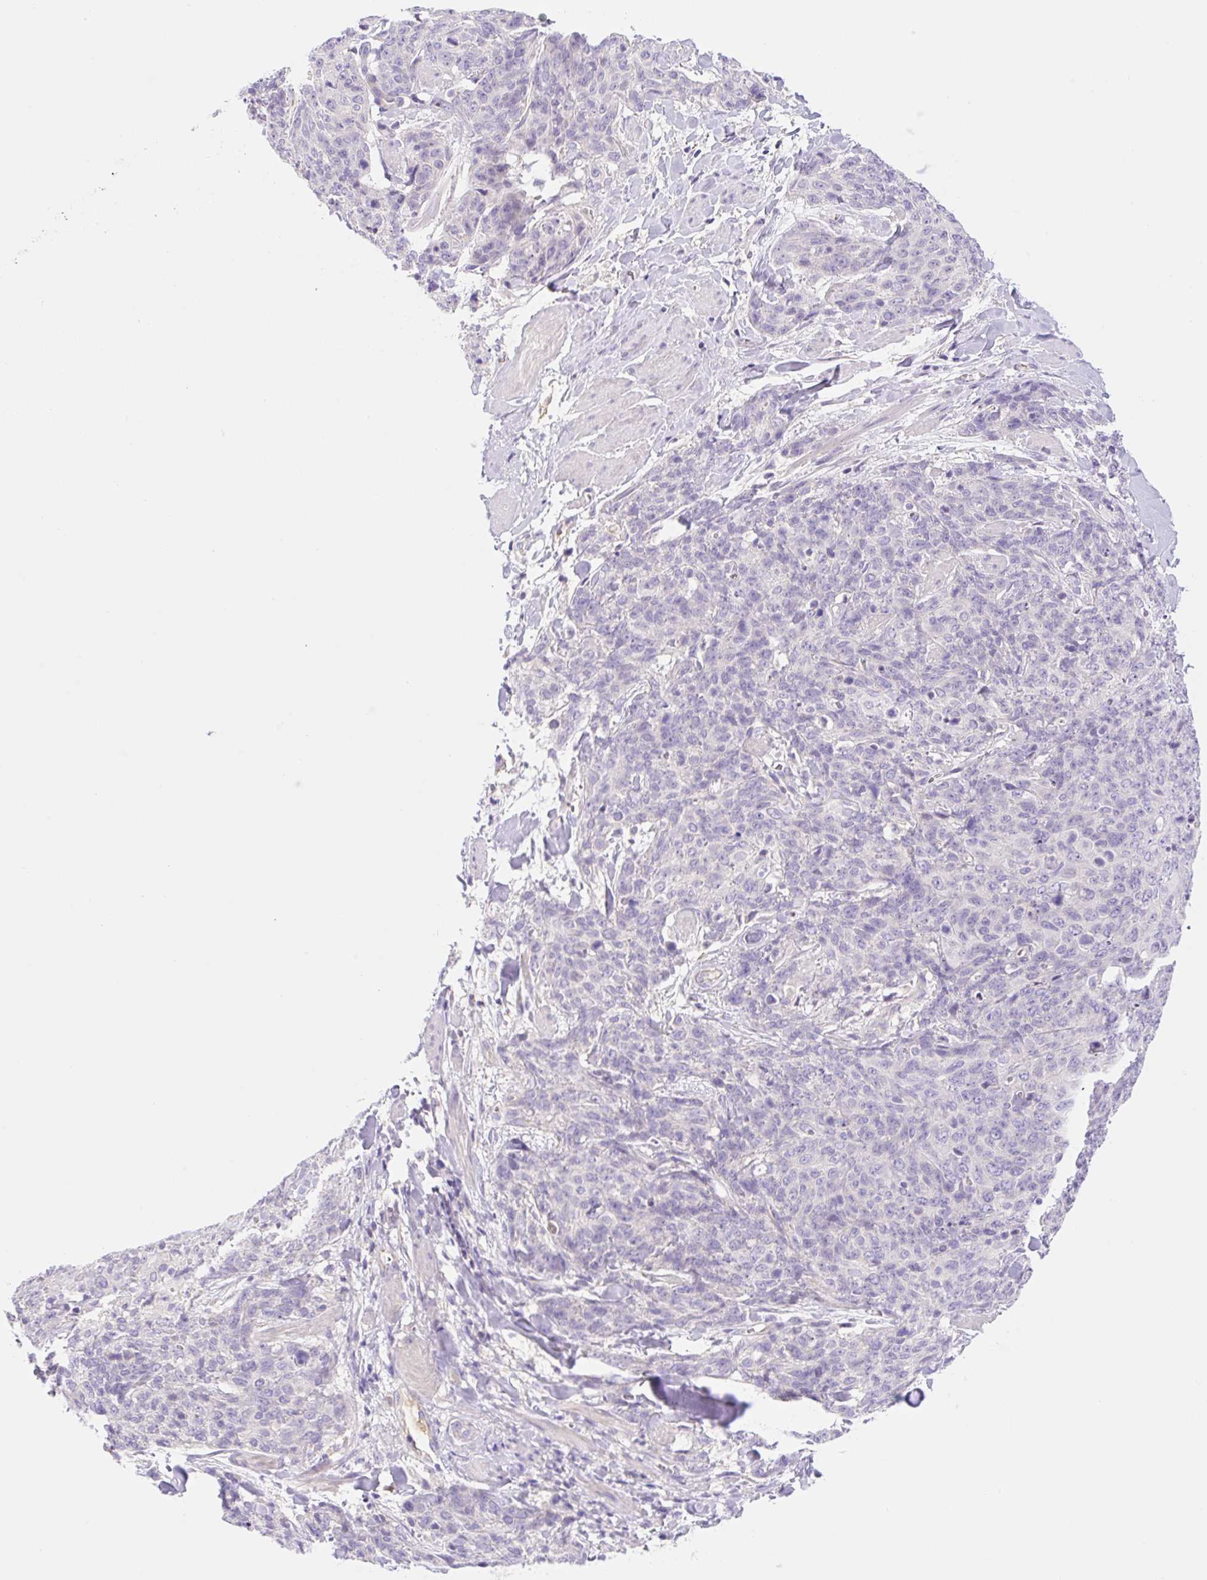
{"staining": {"intensity": "negative", "quantity": "none", "location": "none"}, "tissue": "skin cancer", "cell_type": "Tumor cells", "image_type": "cancer", "snomed": [{"axis": "morphology", "description": "Squamous cell carcinoma, NOS"}, {"axis": "topography", "description": "Skin"}, {"axis": "topography", "description": "Vulva"}], "caption": "The histopathology image reveals no significant staining in tumor cells of squamous cell carcinoma (skin).", "gene": "DENND5A", "patient": {"sex": "female", "age": 85}}